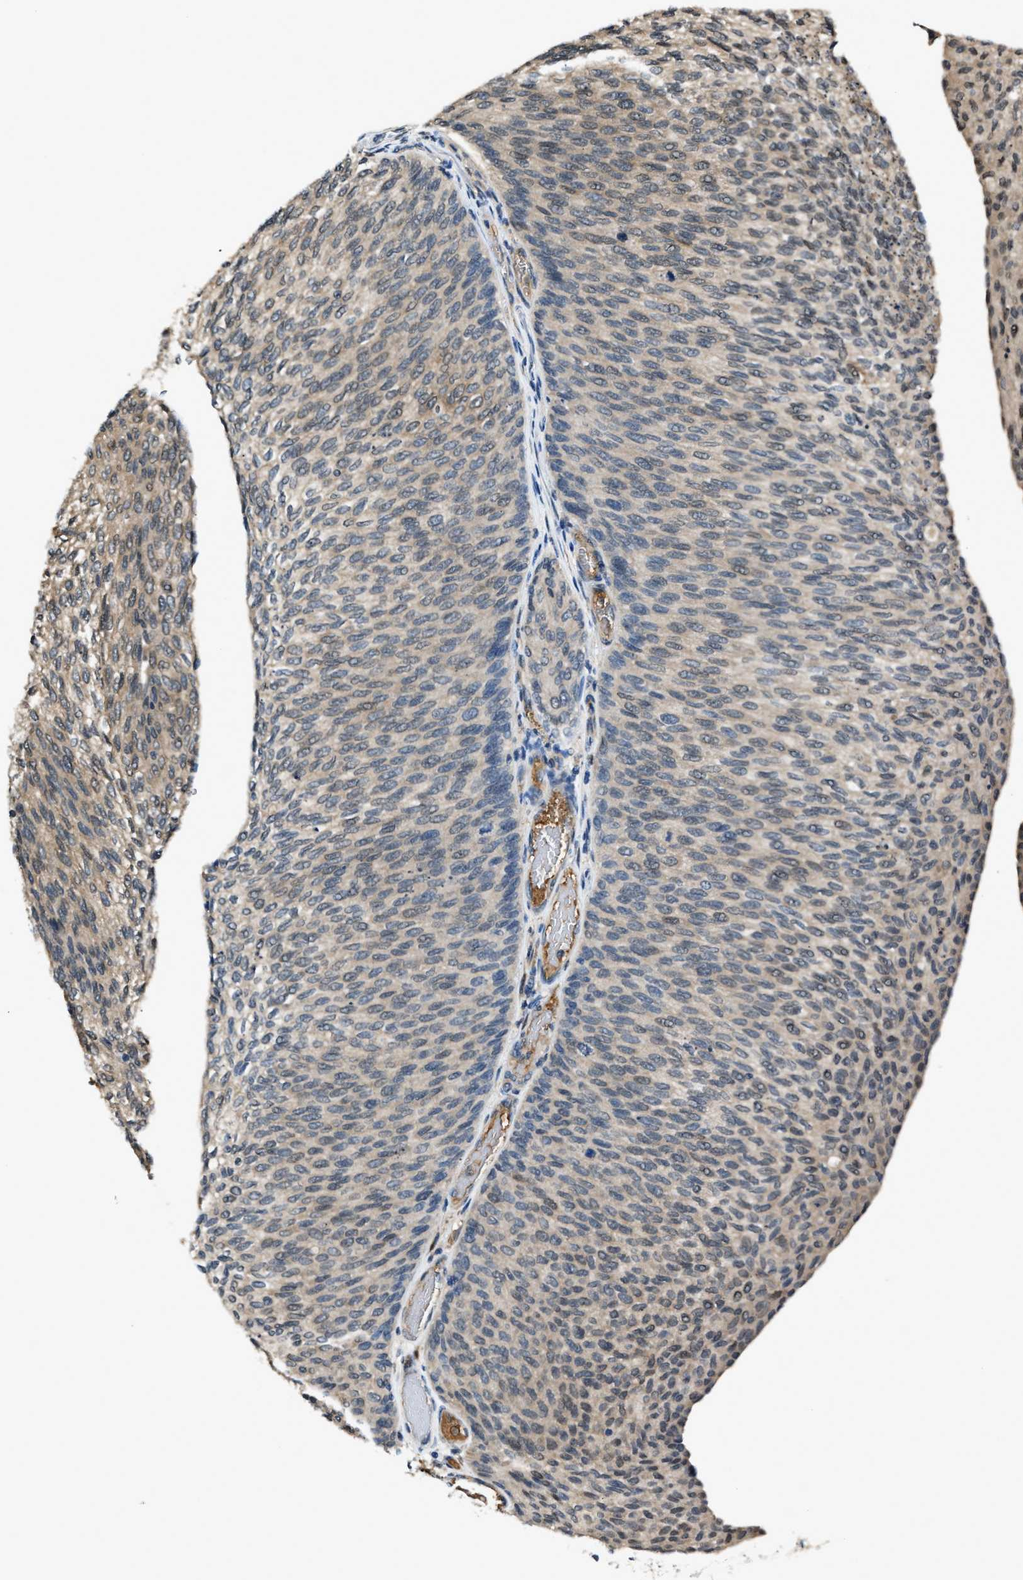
{"staining": {"intensity": "weak", "quantity": "25%-75%", "location": "cytoplasmic/membranous"}, "tissue": "urothelial cancer", "cell_type": "Tumor cells", "image_type": "cancer", "snomed": [{"axis": "morphology", "description": "Urothelial carcinoma, Low grade"}, {"axis": "topography", "description": "Urinary bladder"}], "caption": "Urothelial cancer tissue displays weak cytoplasmic/membranous positivity in about 25%-75% of tumor cells (Brightfield microscopy of DAB IHC at high magnification).", "gene": "TP53I3", "patient": {"sex": "female", "age": 79}}